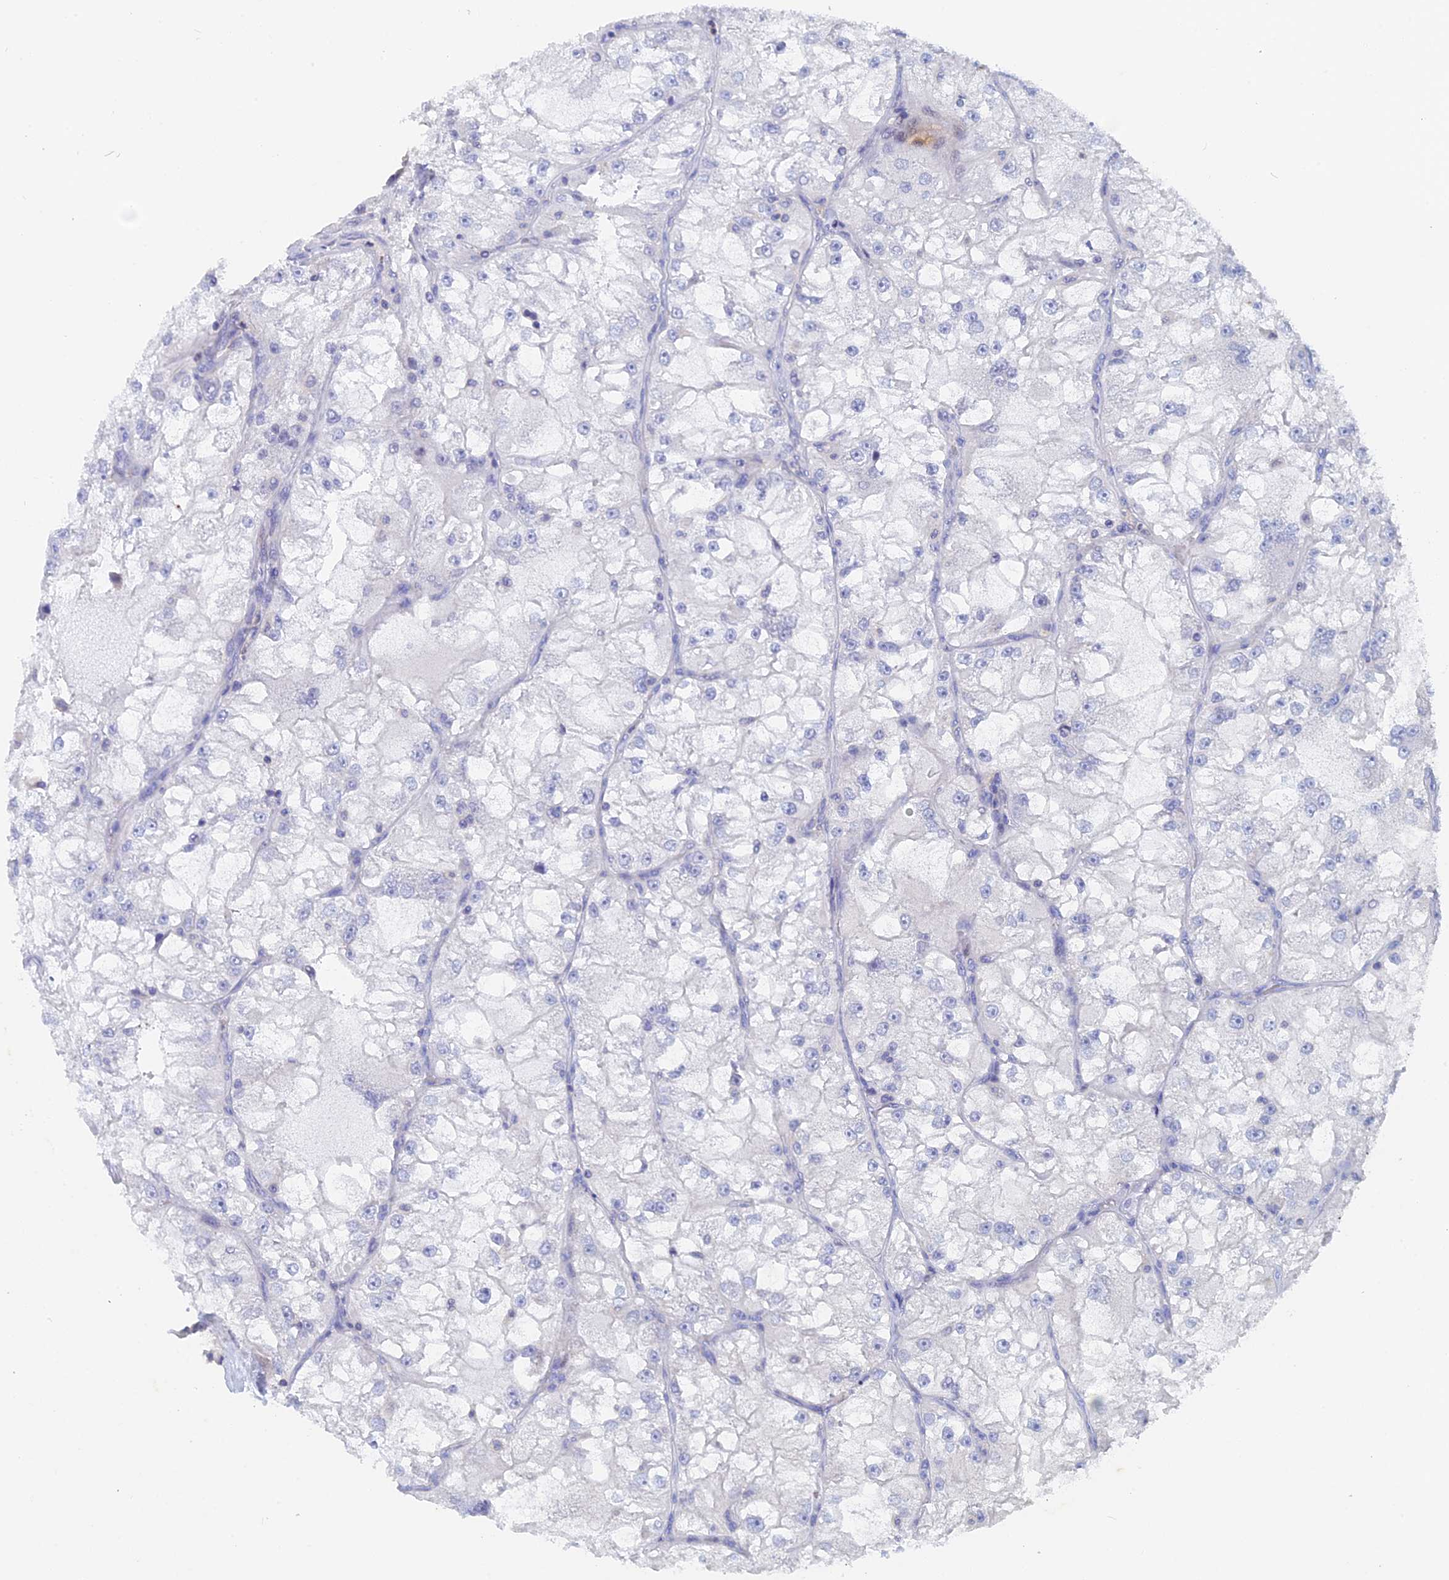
{"staining": {"intensity": "negative", "quantity": "none", "location": "none"}, "tissue": "renal cancer", "cell_type": "Tumor cells", "image_type": "cancer", "snomed": [{"axis": "morphology", "description": "Adenocarcinoma, NOS"}, {"axis": "topography", "description": "Kidney"}], "caption": "Tumor cells are negative for protein expression in human renal cancer (adenocarcinoma).", "gene": "ACP7", "patient": {"sex": "female", "age": 72}}